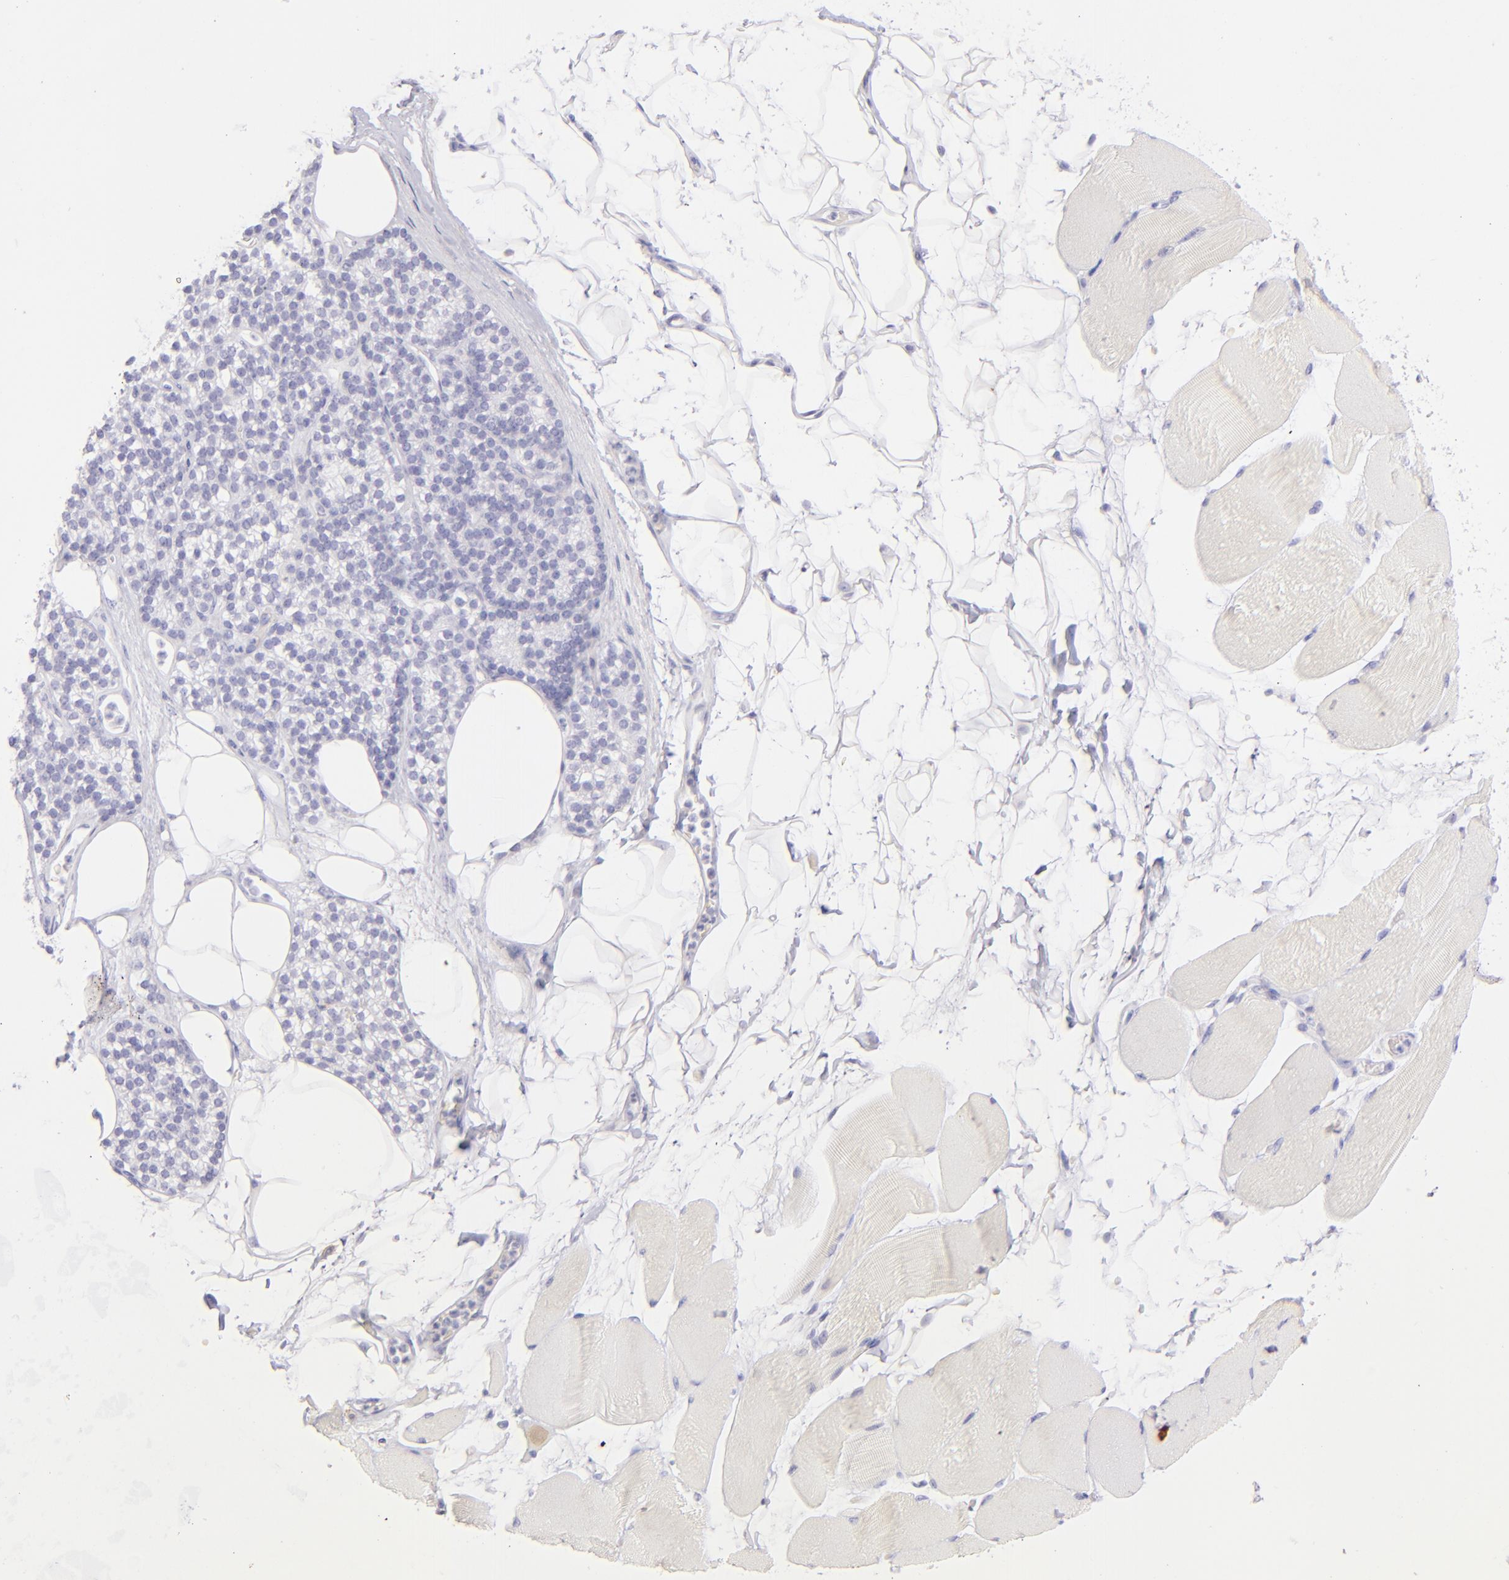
{"staining": {"intensity": "negative", "quantity": "none", "location": "none"}, "tissue": "skeletal muscle", "cell_type": "Myocytes", "image_type": "normal", "snomed": [{"axis": "morphology", "description": "Normal tissue, NOS"}, {"axis": "topography", "description": "Skeletal muscle"}, {"axis": "topography", "description": "Parathyroid gland"}], "caption": "IHC of unremarkable human skeletal muscle shows no positivity in myocytes.", "gene": "CD69", "patient": {"sex": "female", "age": 37}}